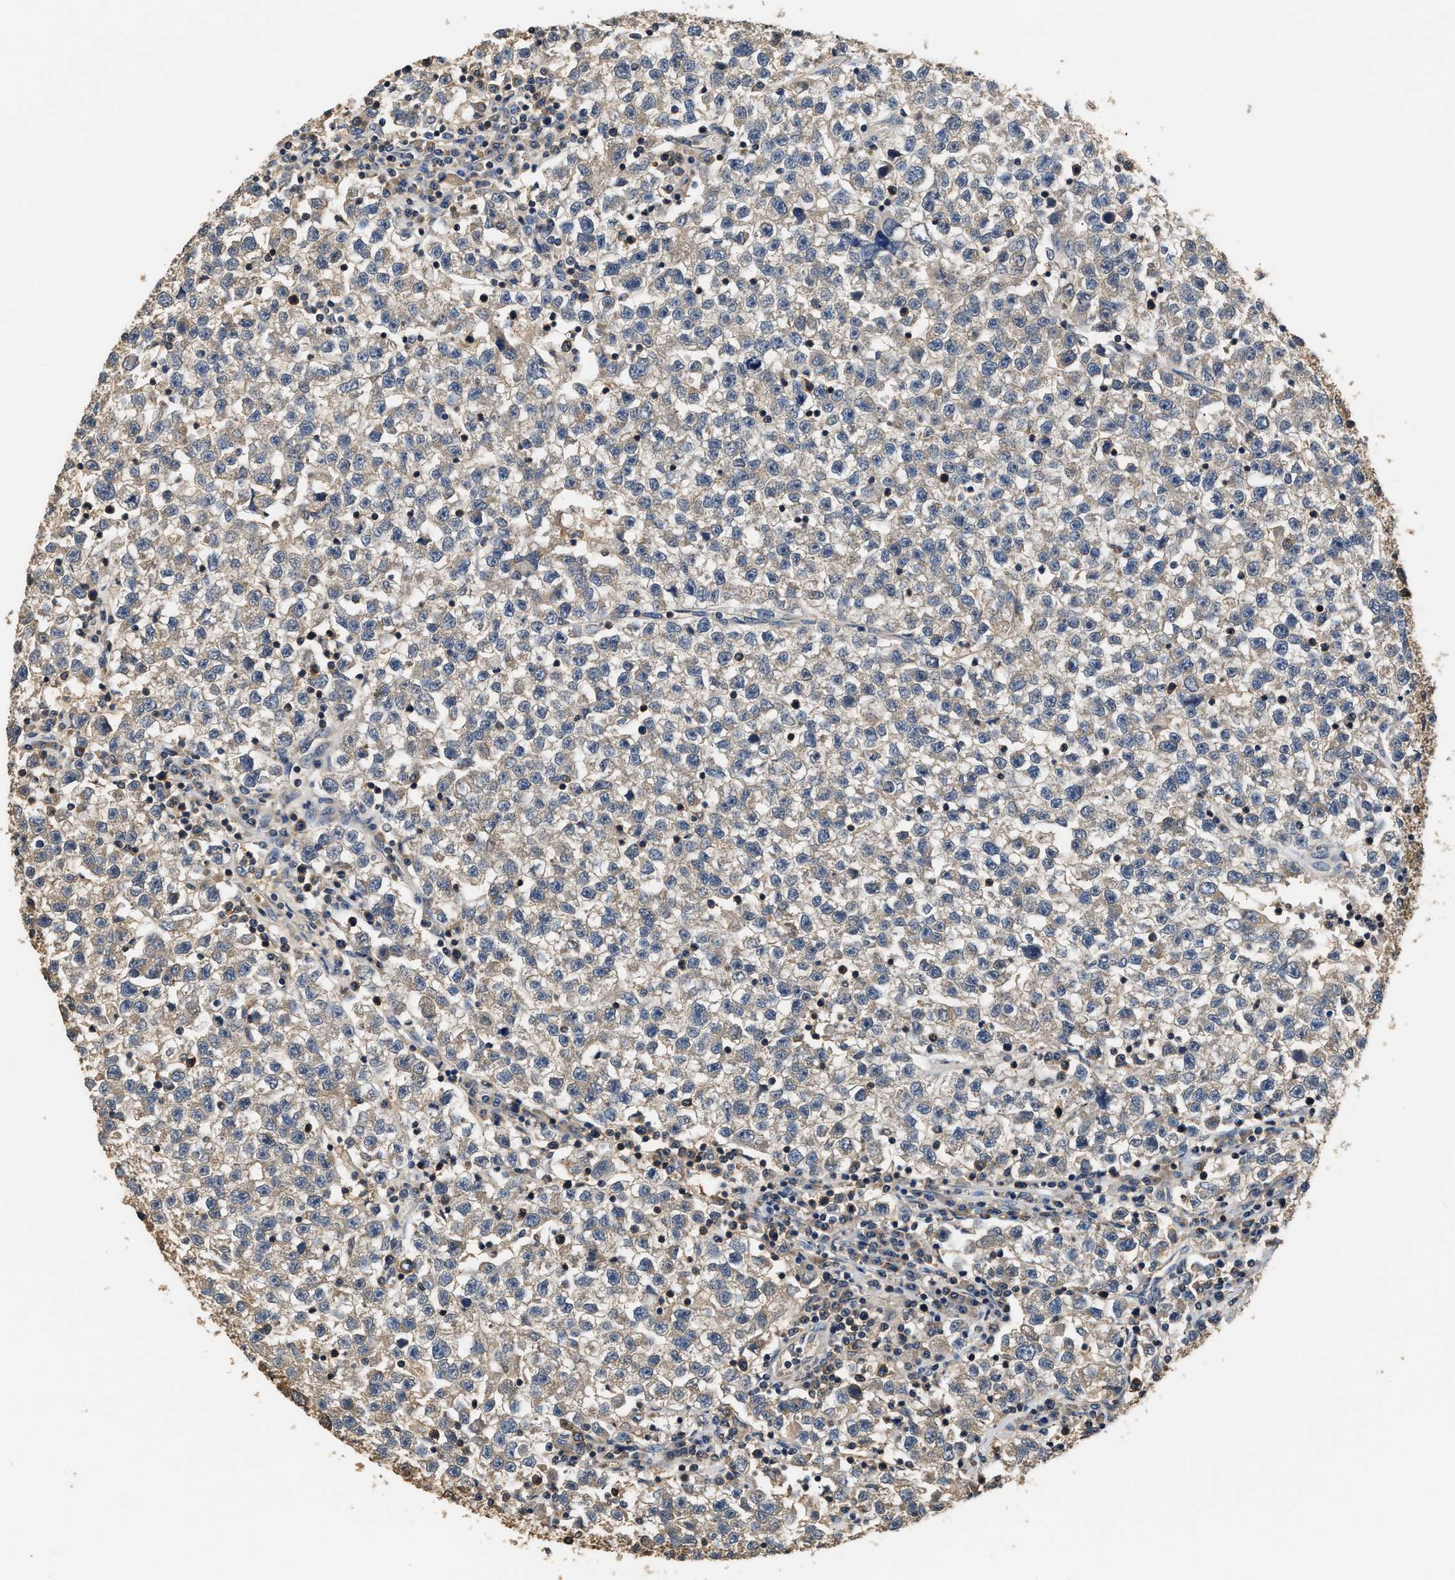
{"staining": {"intensity": "weak", "quantity": "25%-75%", "location": "cytoplasmic/membranous"}, "tissue": "testis cancer", "cell_type": "Tumor cells", "image_type": "cancer", "snomed": [{"axis": "morphology", "description": "Seminoma, NOS"}, {"axis": "topography", "description": "Testis"}], "caption": "IHC histopathology image of neoplastic tissue: testis seminoma stained using IHC reveals low levels of weak protein expression localized specifically in the cytoplasmic/membranous of tumor cells, appearing as a cytoplasmic/membranous brown color.", "gene": "GPI", "patient": {"sex": "male", "age": 22}}